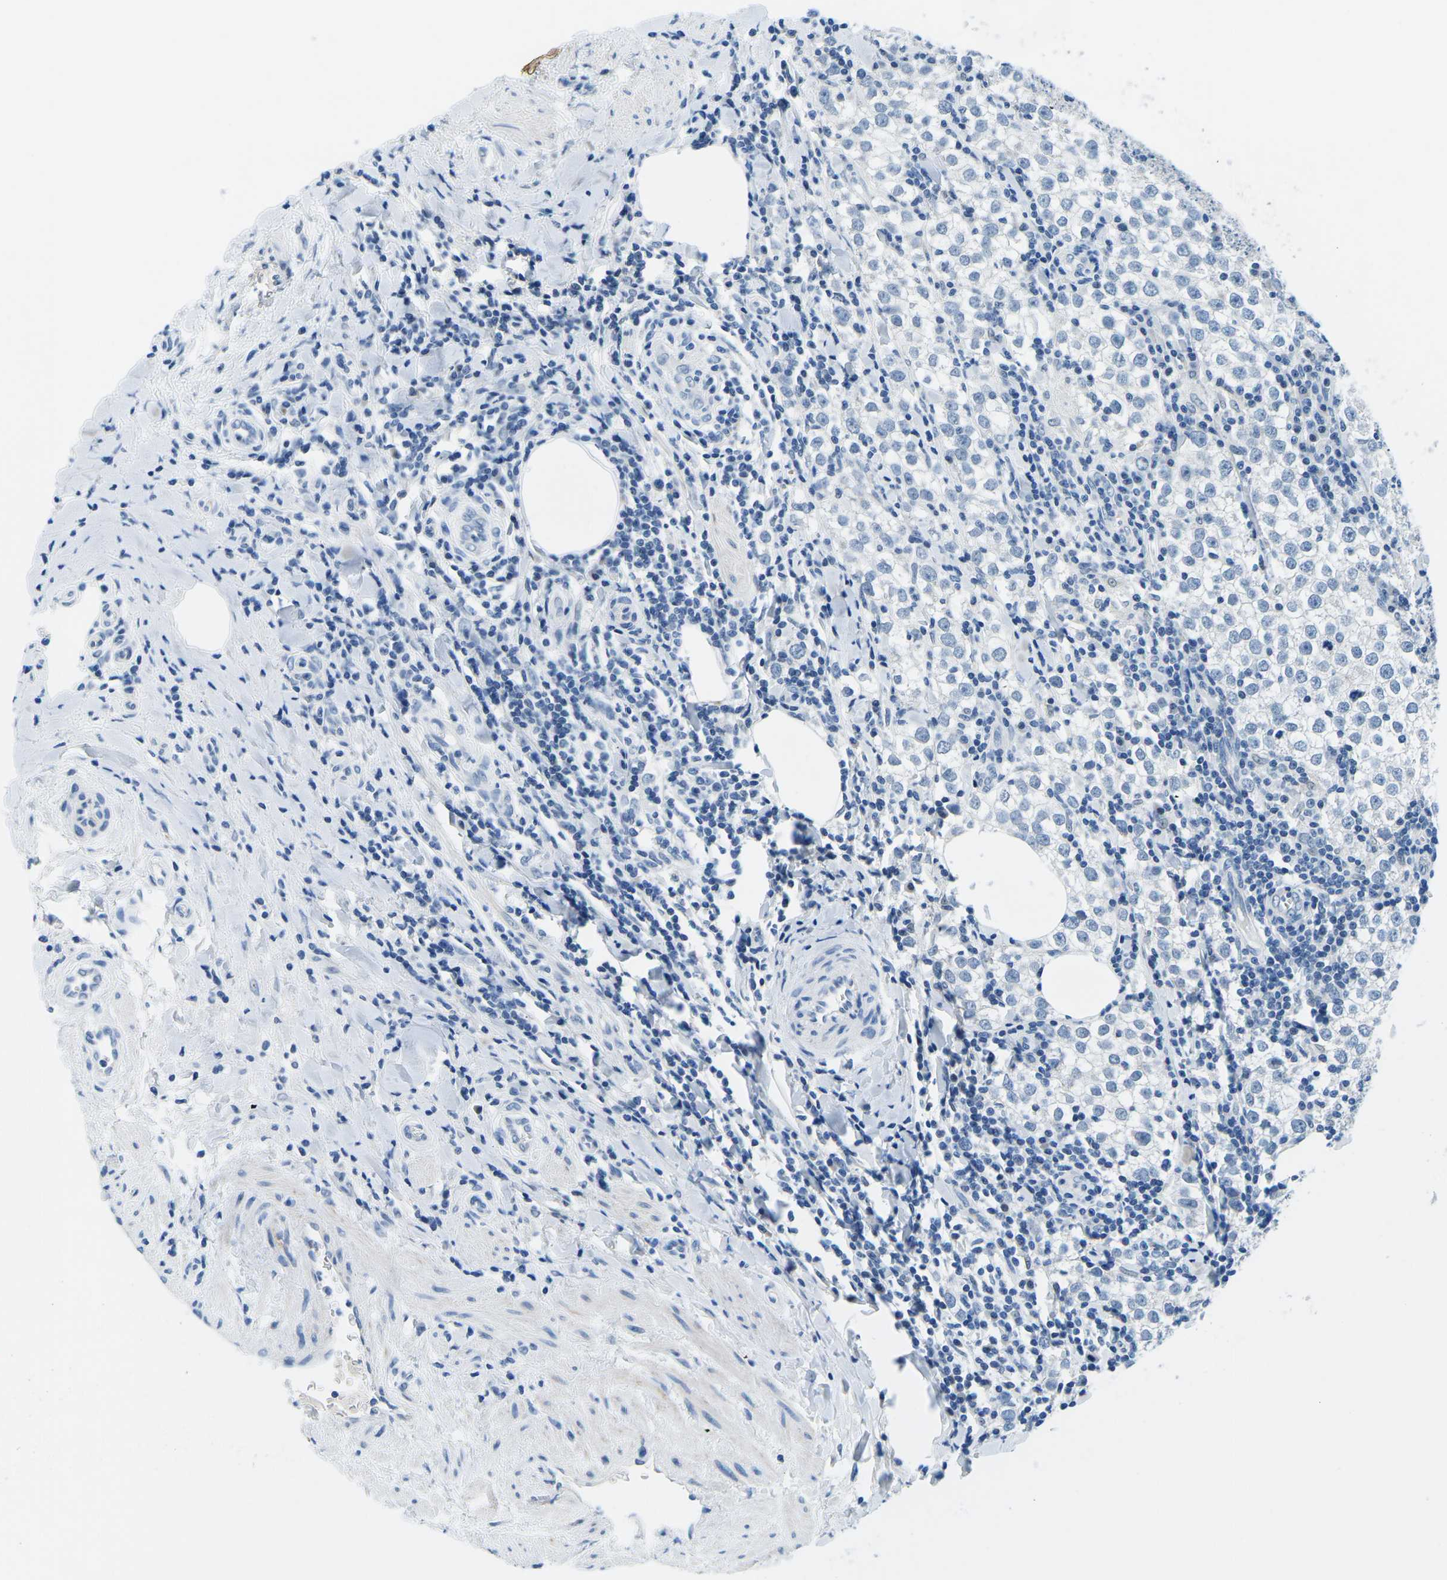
{"staining": {"intensity": "negative", "quantity": "none", "location": "none"}, "tissue": "testis cancer", "cell_type": "Tumor cells", "image_type": "cancer", "snomed": [{"axis": "morphology", "description": "Seminoma, NOS"}, {"axis": "morphology", "description": "Carcinoma, Embryonal, NOS"}, {"axis": "topography", "description": "Testis"}], "caption": "High power microscopy image of an IHC histopathology image of testis seminoma, revealing no significant positivity in tumor cells.", "gene": "TM6SF1", "patient": {"sex": "male", "age": 36}}